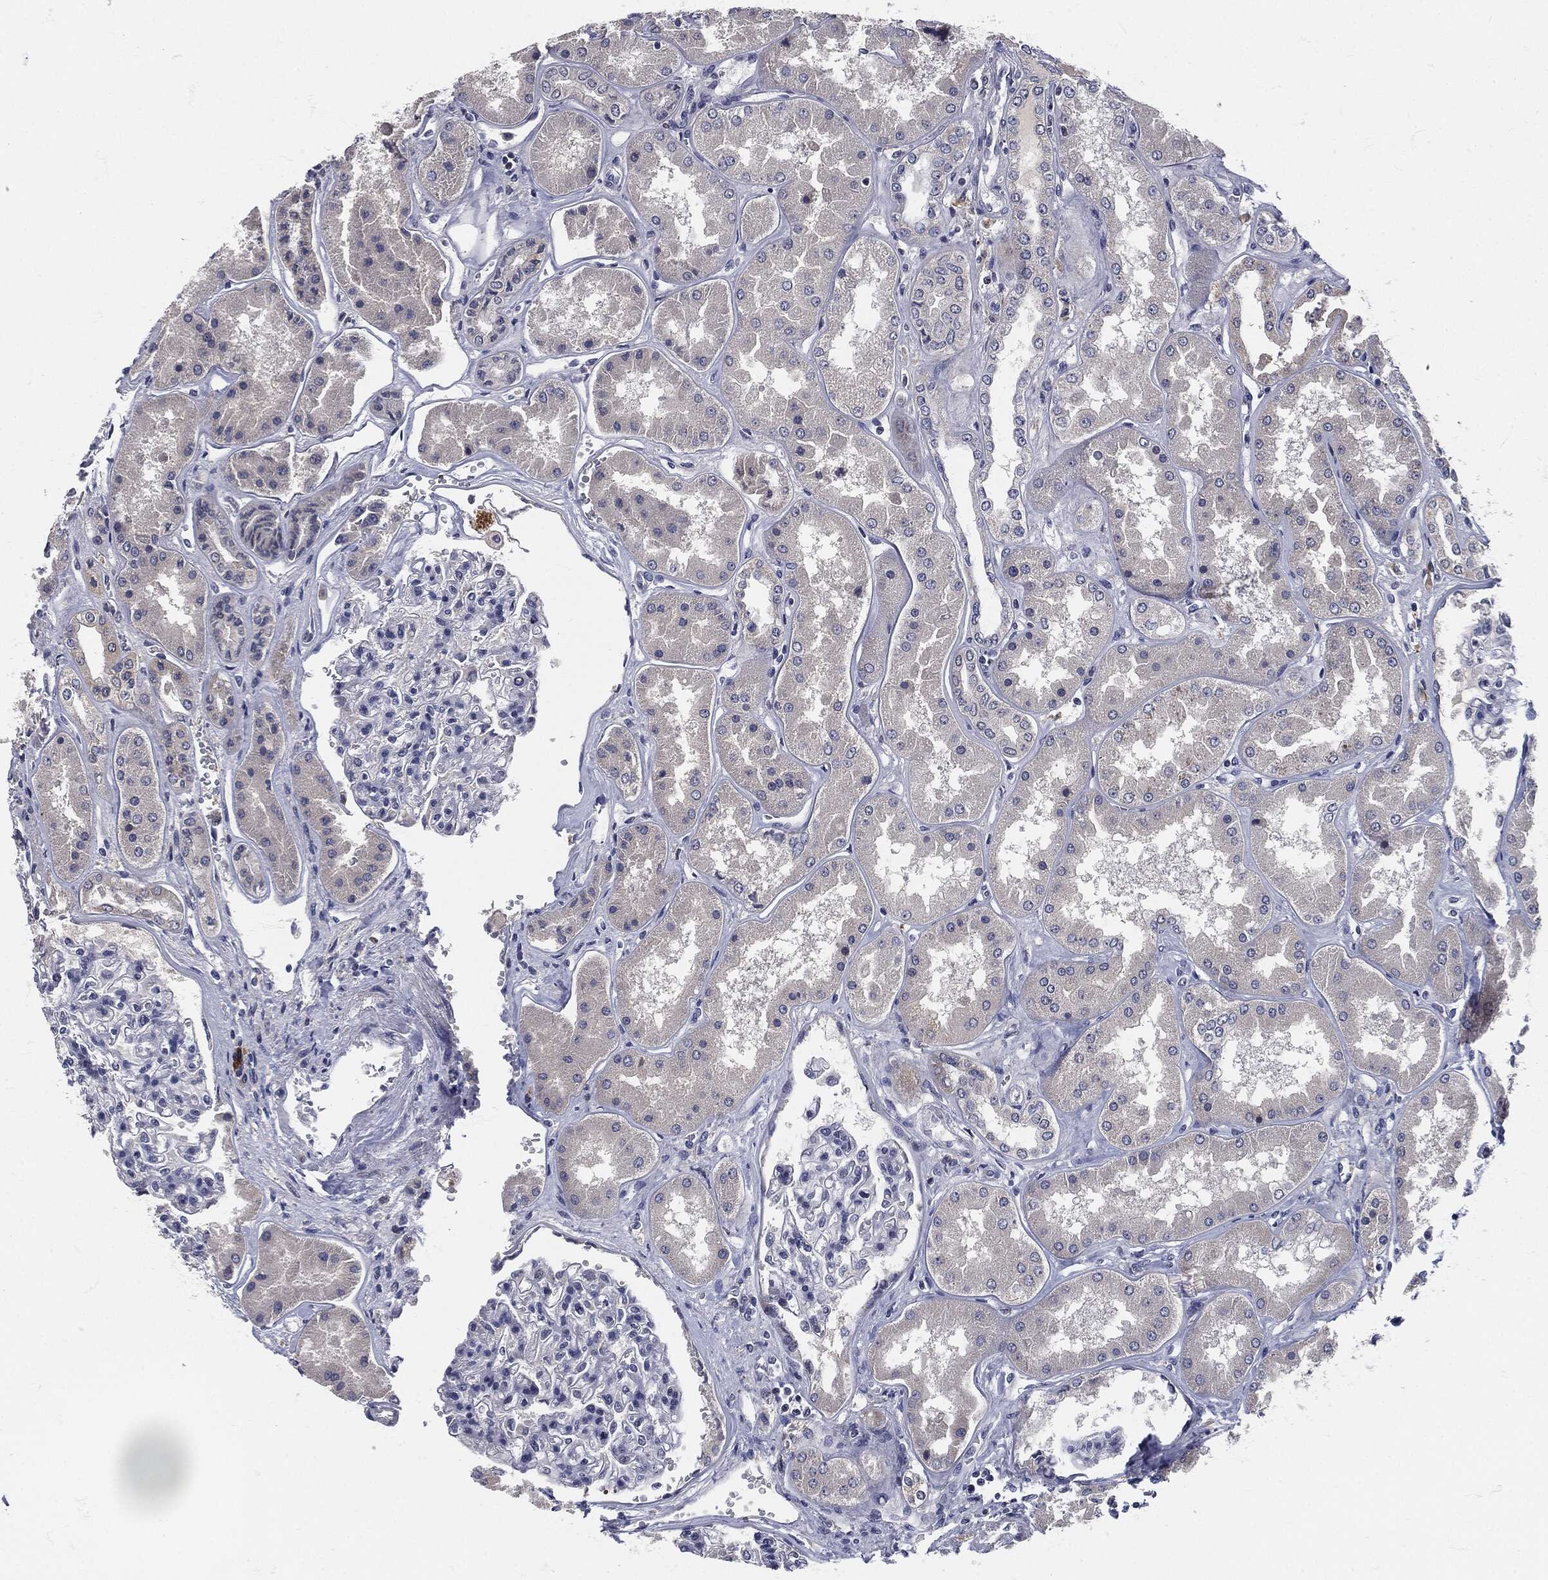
{"staining": {"intensity": "negative", "quantity": "none", "location": "none"}, "tissue": "kidney", "cell_type": "Cells in glomeruli", "image_type": "normal", "snomed": [{"axis": "morphology", "description": "Normal tissue, NOS"}, {"axis": "topography", "description": "Kidney"}], "caption": "Micrograph shows no protein expression in cells in glomeruli of normal kidney. (DAB immunohistochemistry with hematoxylin counter stain).", "gene": "SIGLEC9", "patient": {"sex": "female", "age": 56}}